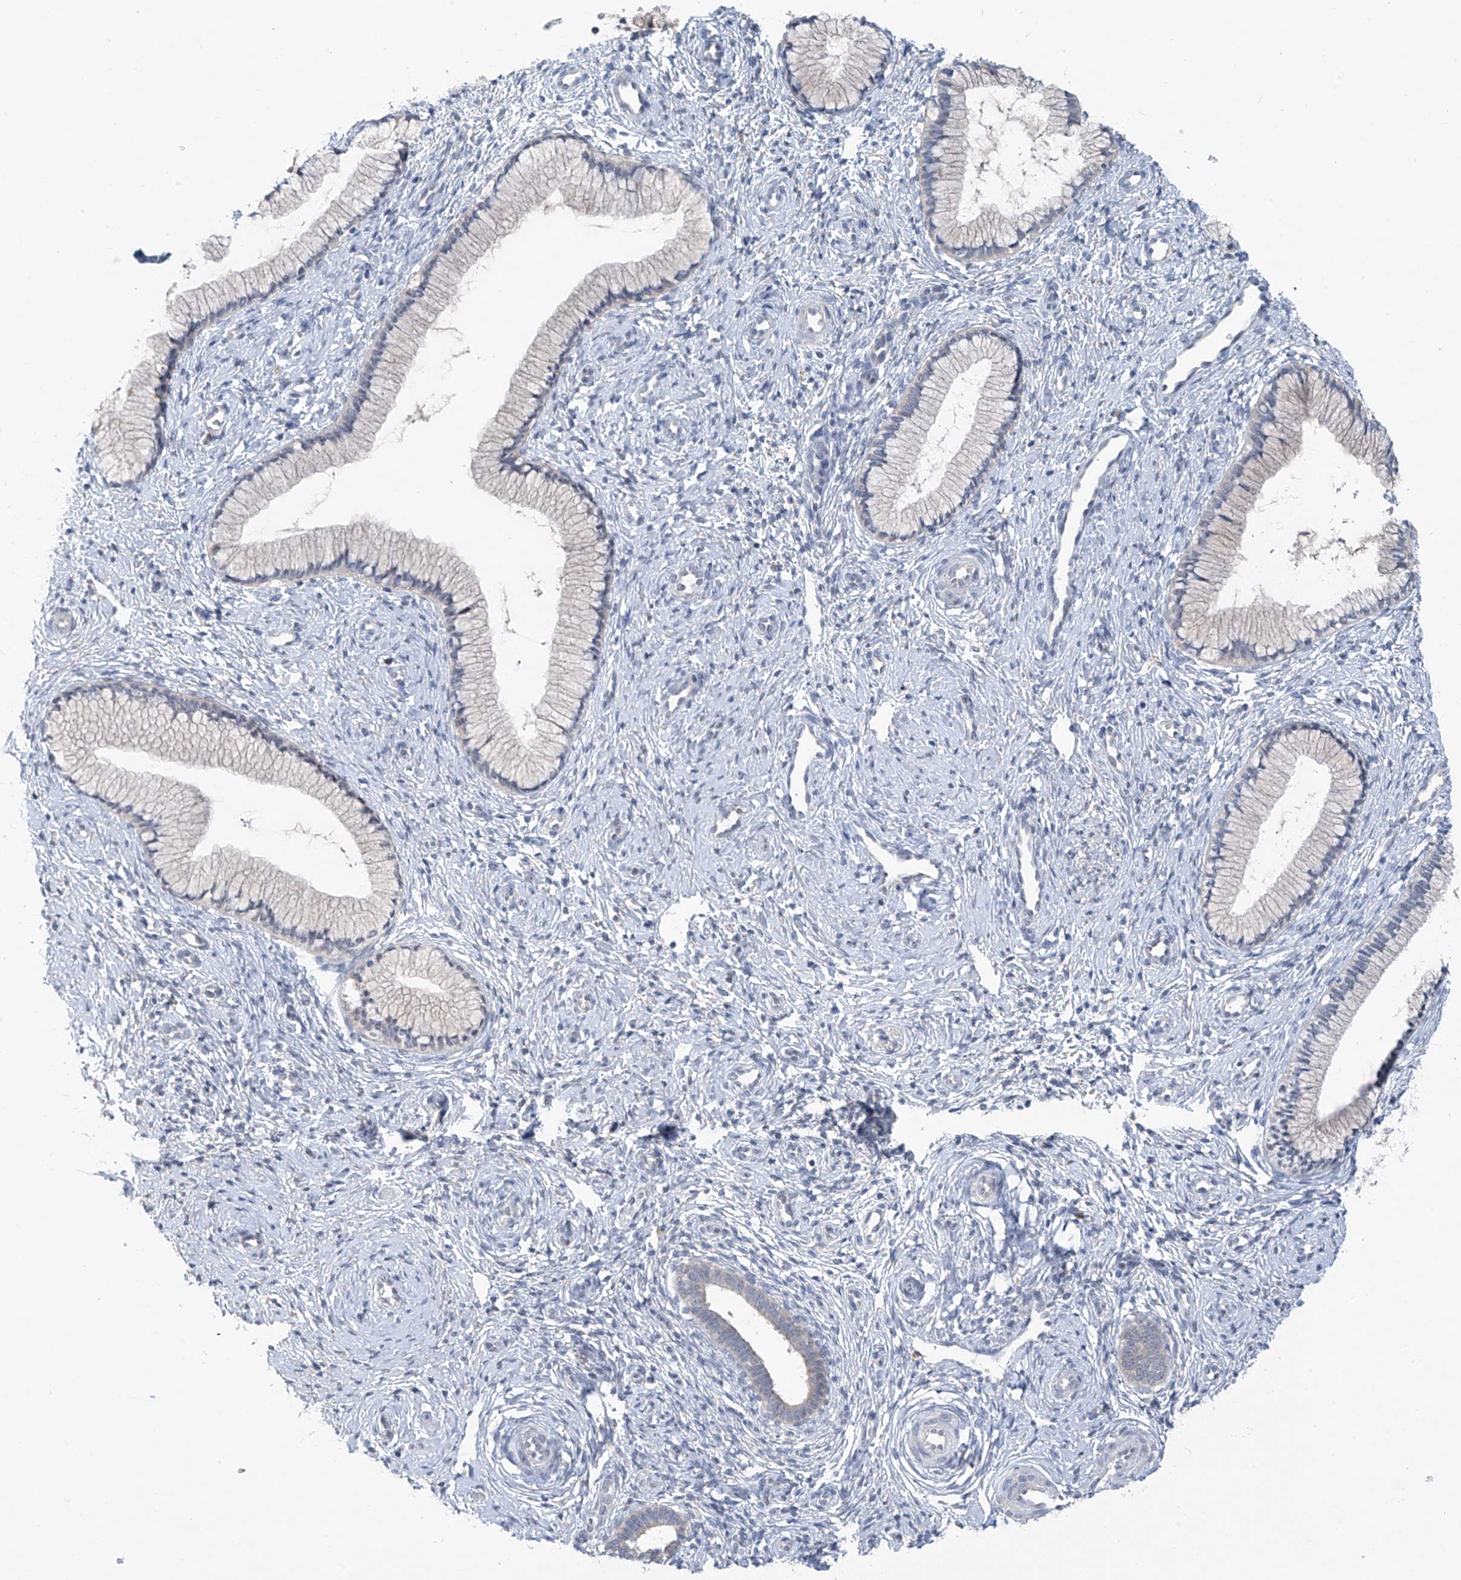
{"staining": {"intensity": "negative", "quantity": "none", "location": "none"}, "tissue": "cervix", "cell_type": "Glandular cells", "image_type": "normal", "snomed": [{"axis": "morphology", "description": "Normal tissue, NOS"}, {"axis": "topography", "description": "Cervix"}], "caption": "Immunohistochemical staining of unremarkable human cervix displays no significant staining in glandular cells. The staining was performed using DAB to visualize the protein expression in brown, while the nuclei were stained in blue with hematoxylin (Magnification: 20x).", "gene": "CYP4V2", "patient": {"sex": "female", "age": 27}}